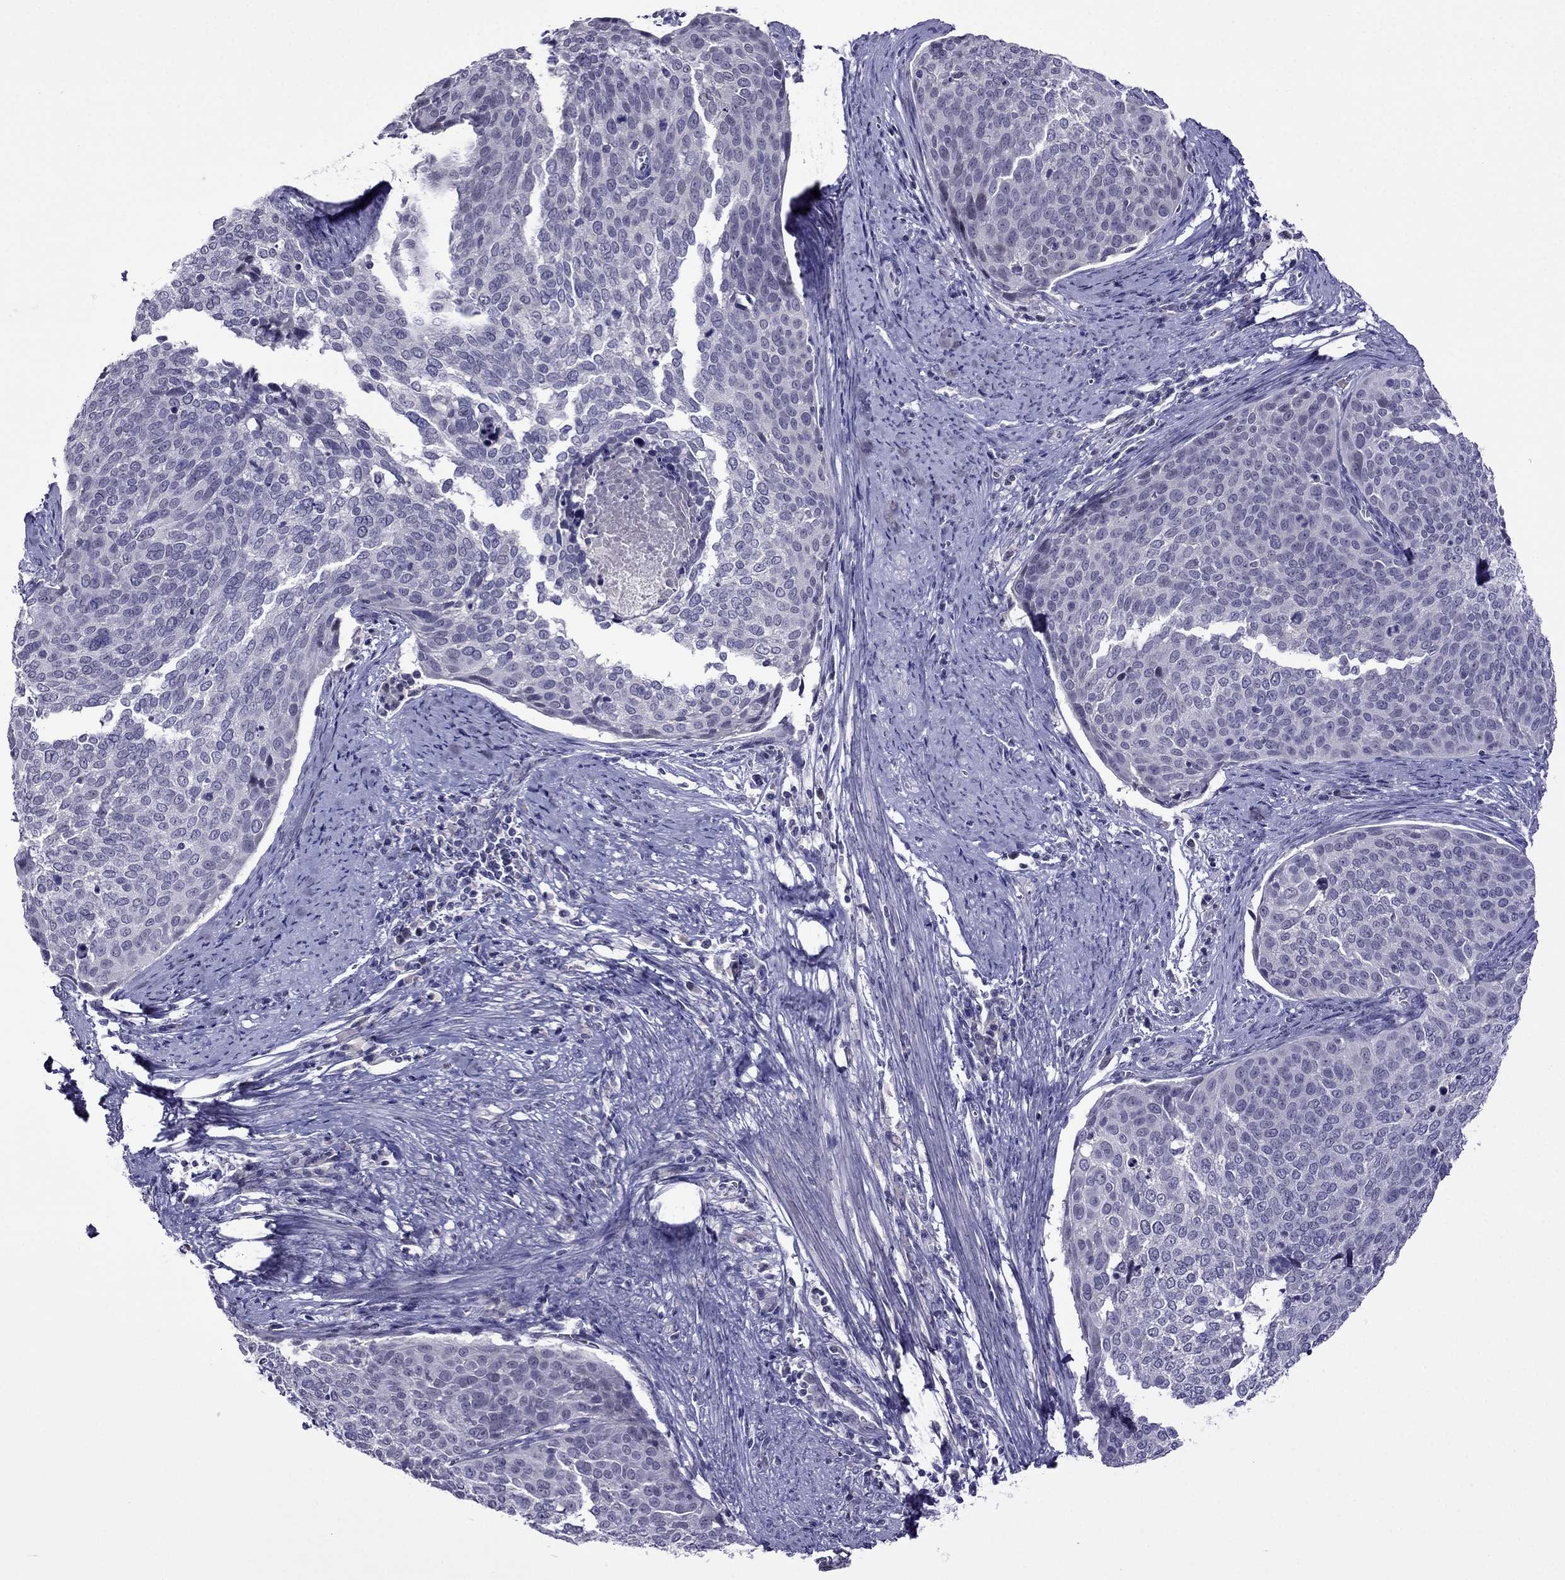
{"staining": {"intensity": "negative", "quantity": "none", "location": "none"}, "tissue": "cervical cancer", "cell_type": "Tumor cells", "image_type": "cancer", "snomed": [{"axis": "morphology", "description": "Squamous cell carcinoma, NOS"}, {"axis": "topography", "description": "Cervix"}], "caption": "The image exhibits no significant positivity in tumor cells of squamous cell carcinoma (cervical). The staining is performed using DAB brown chromogen with nuclei counter-stained in using hematoxylin.", "gene": "SPTBN4", "patient": {"sex": "female", "age": 39}}